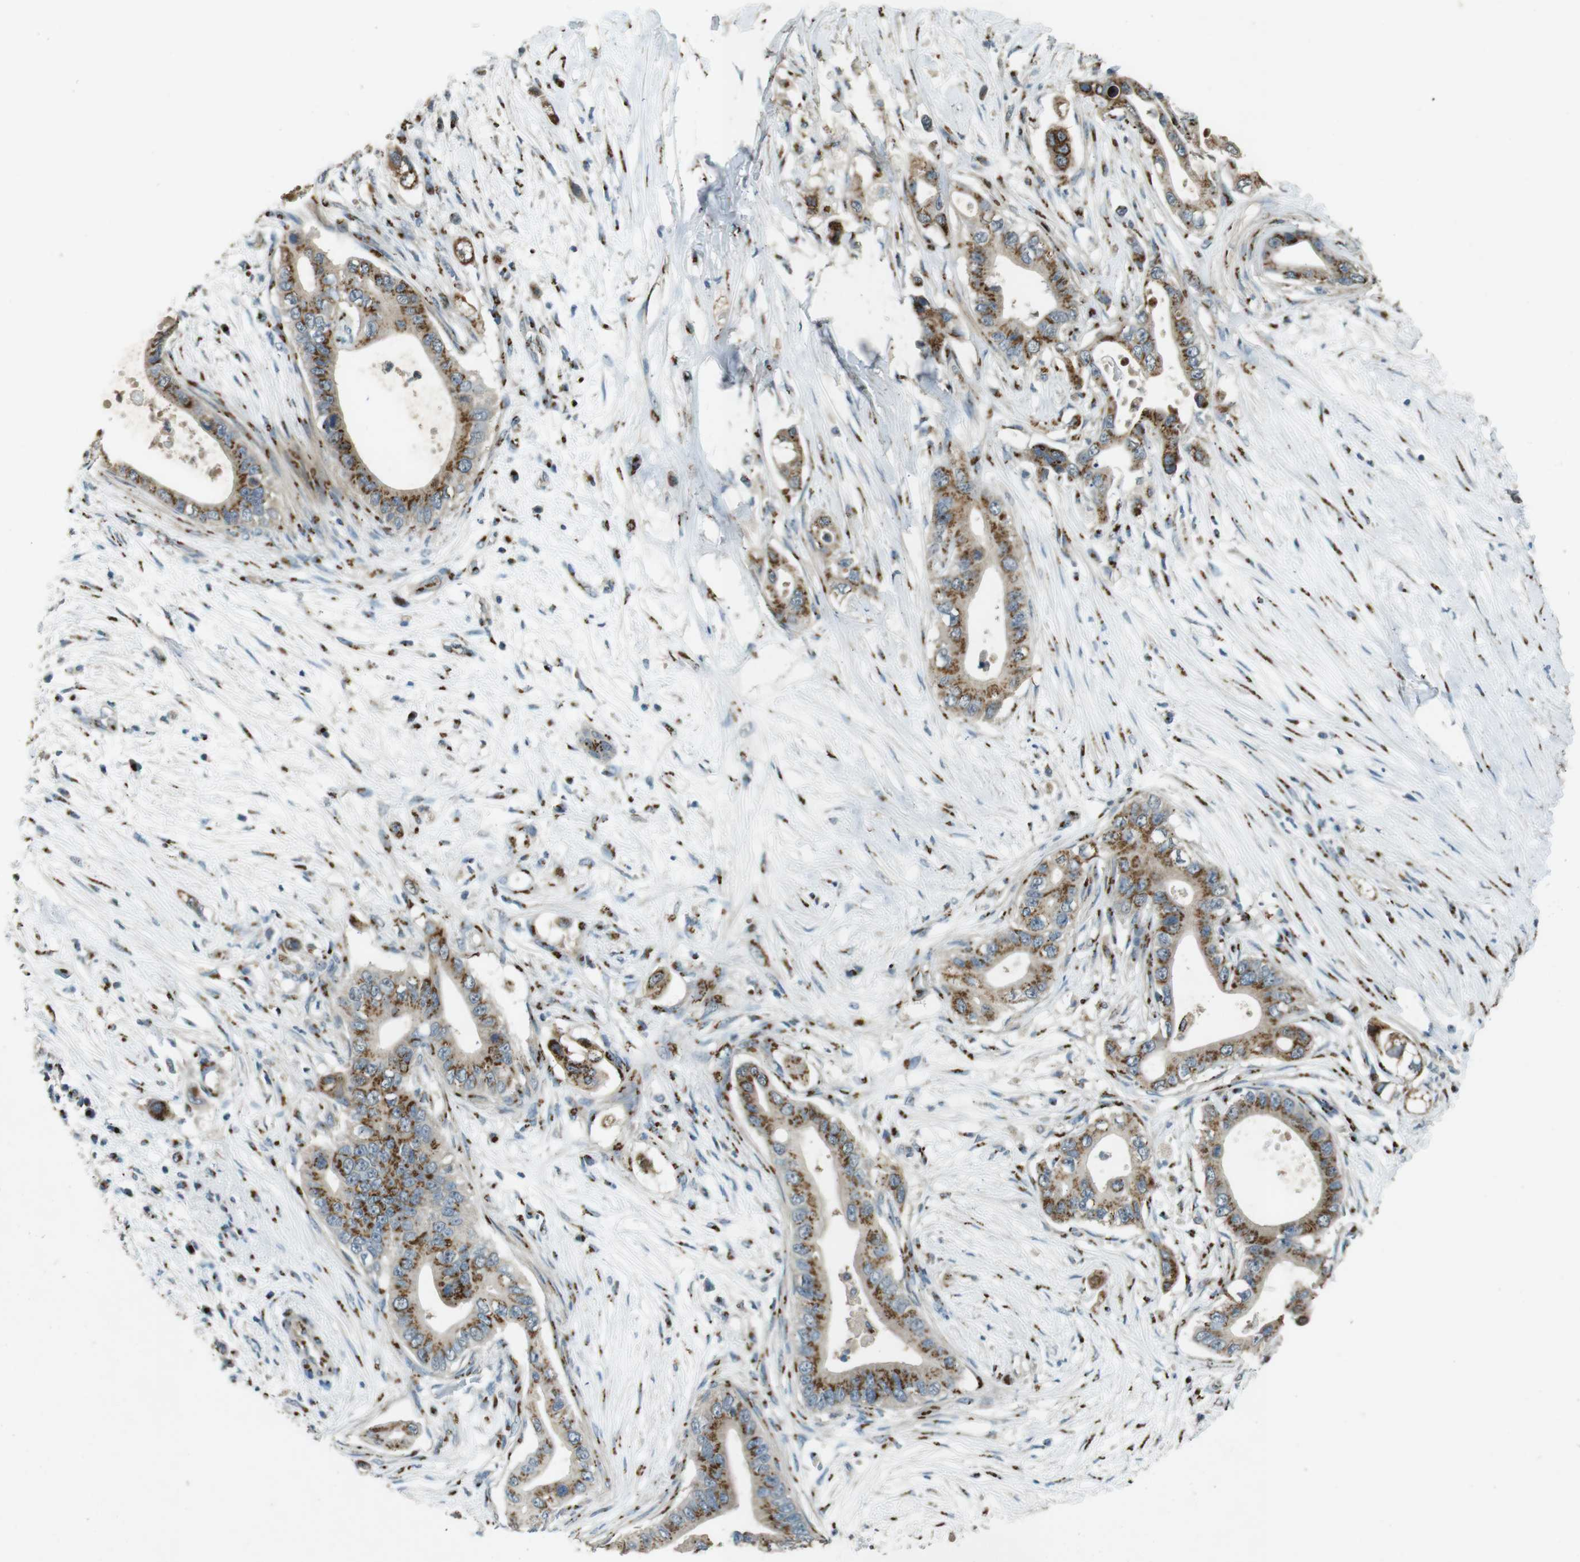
{"staining": {"intensity": "strong", "quantity": ">75%", "location": "cytoplasmic/membranous"}, "tissue": "pancreatic cancer", "cell_type": "Tumor cells", "image_type": "cancer", "snomed": [{"axis": "morphology", "description": "Adenocarcinoma, NOS"}, {"axis": "topography", "description": "Pancreas"}], "caption": "A photomicrograph showing strong cytoplasmic/membranous staining in about >75% of tumor cells in pancreatic adenocarcinoma, as visualized by brown immunohistochemical staining.", "gene": "TMEM115", "patient": {"sex": "male", "age": 77}}